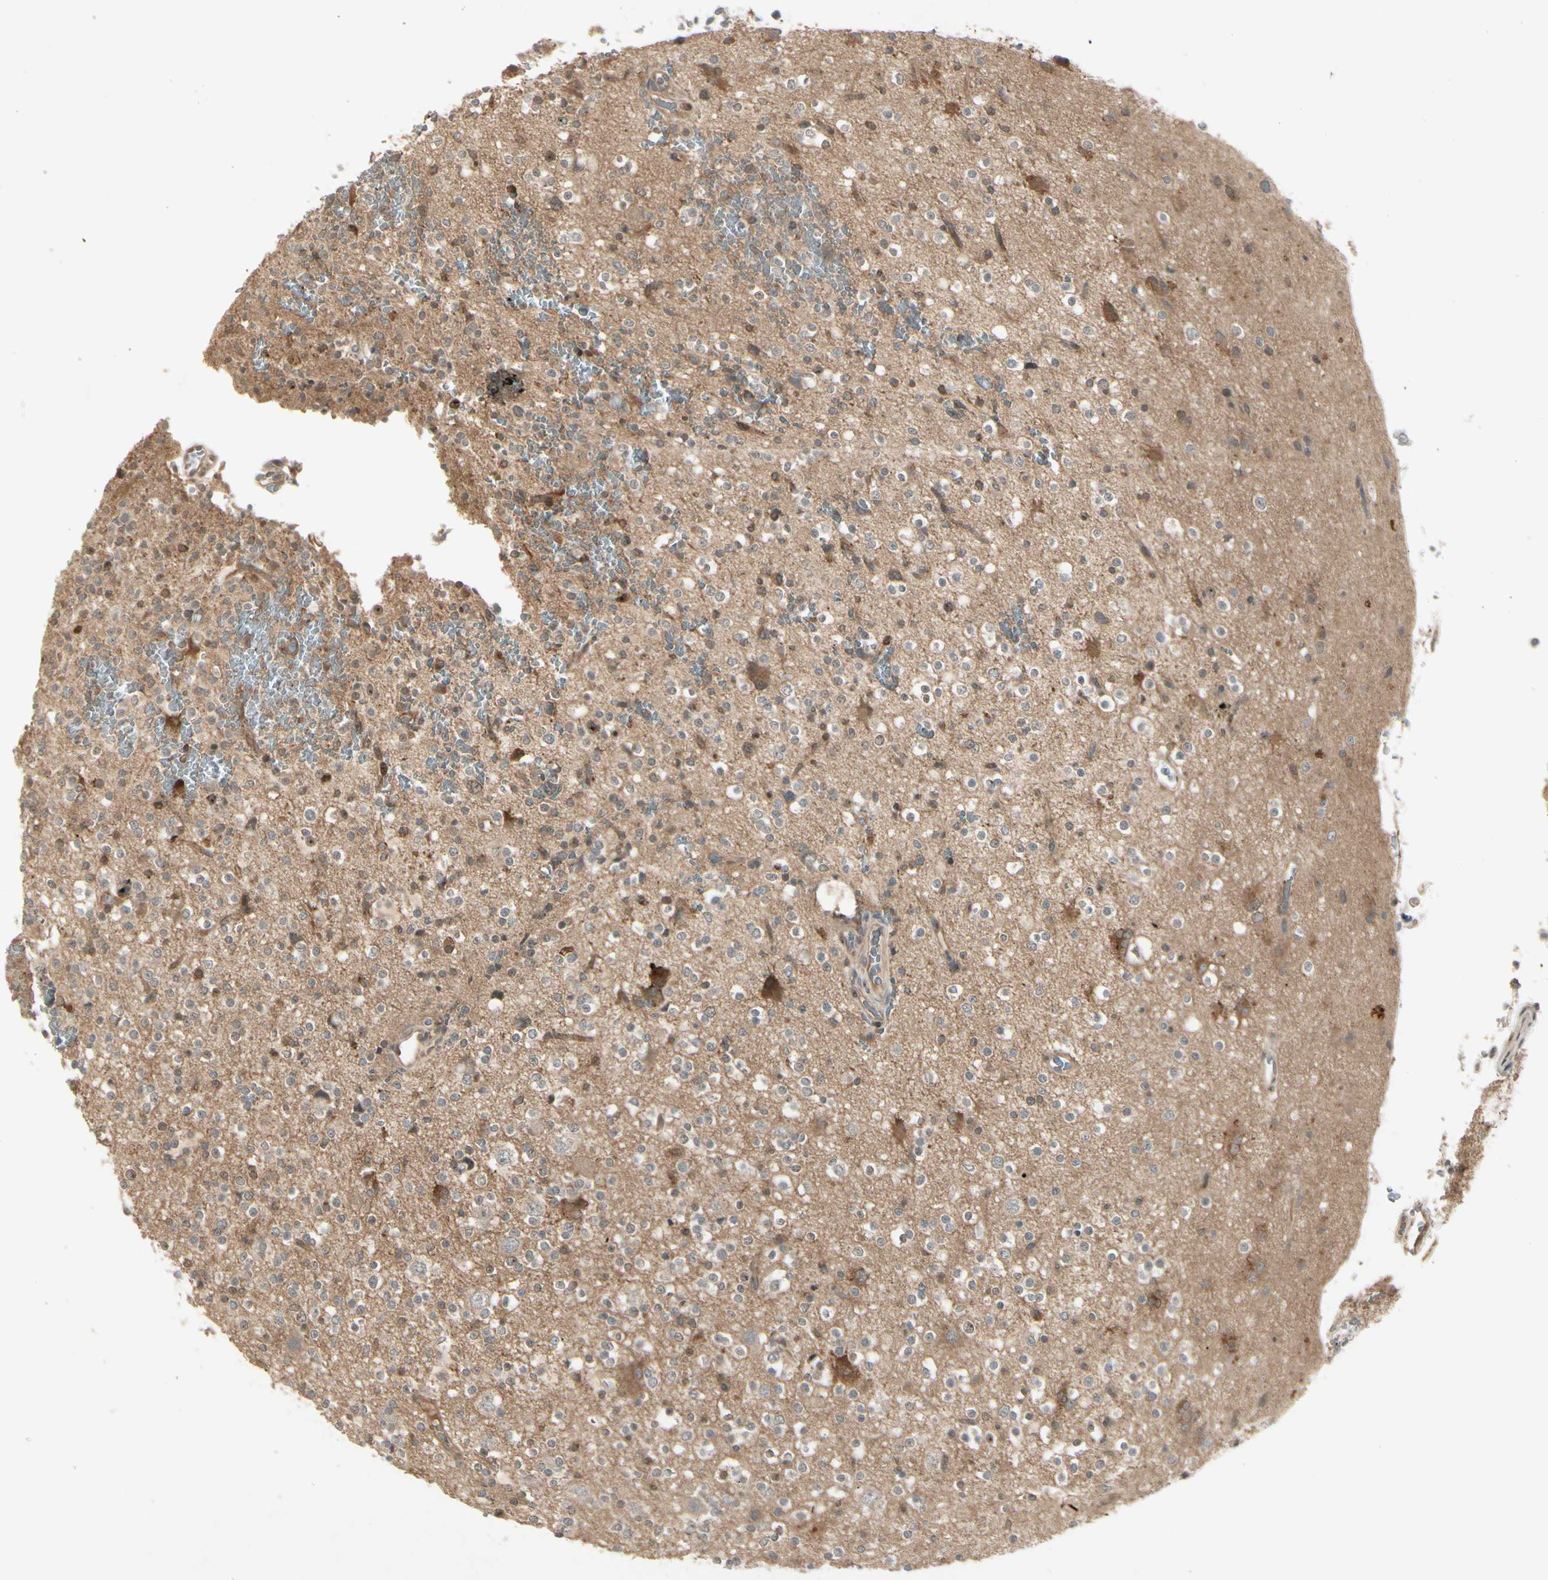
{"staining": {"intensity": "negative", "quantity": "none", "location": "none"}, "tissue": "glioma", "cell_type": "Tumor cells", "image_type": "cancer", "snomed": [{"axis": "morphology", "description": "Glioma, malignant, High grade"}, {"axis": "topography", "description": "Brain"}], "caption": "DAB (3,3'-diaminobenzidine) immunohistochemical staining of glioma exhibits no significant positivity in tumor cells.", "gene": "FHDC1", "patient": {"sex": "male", "age": 47}}